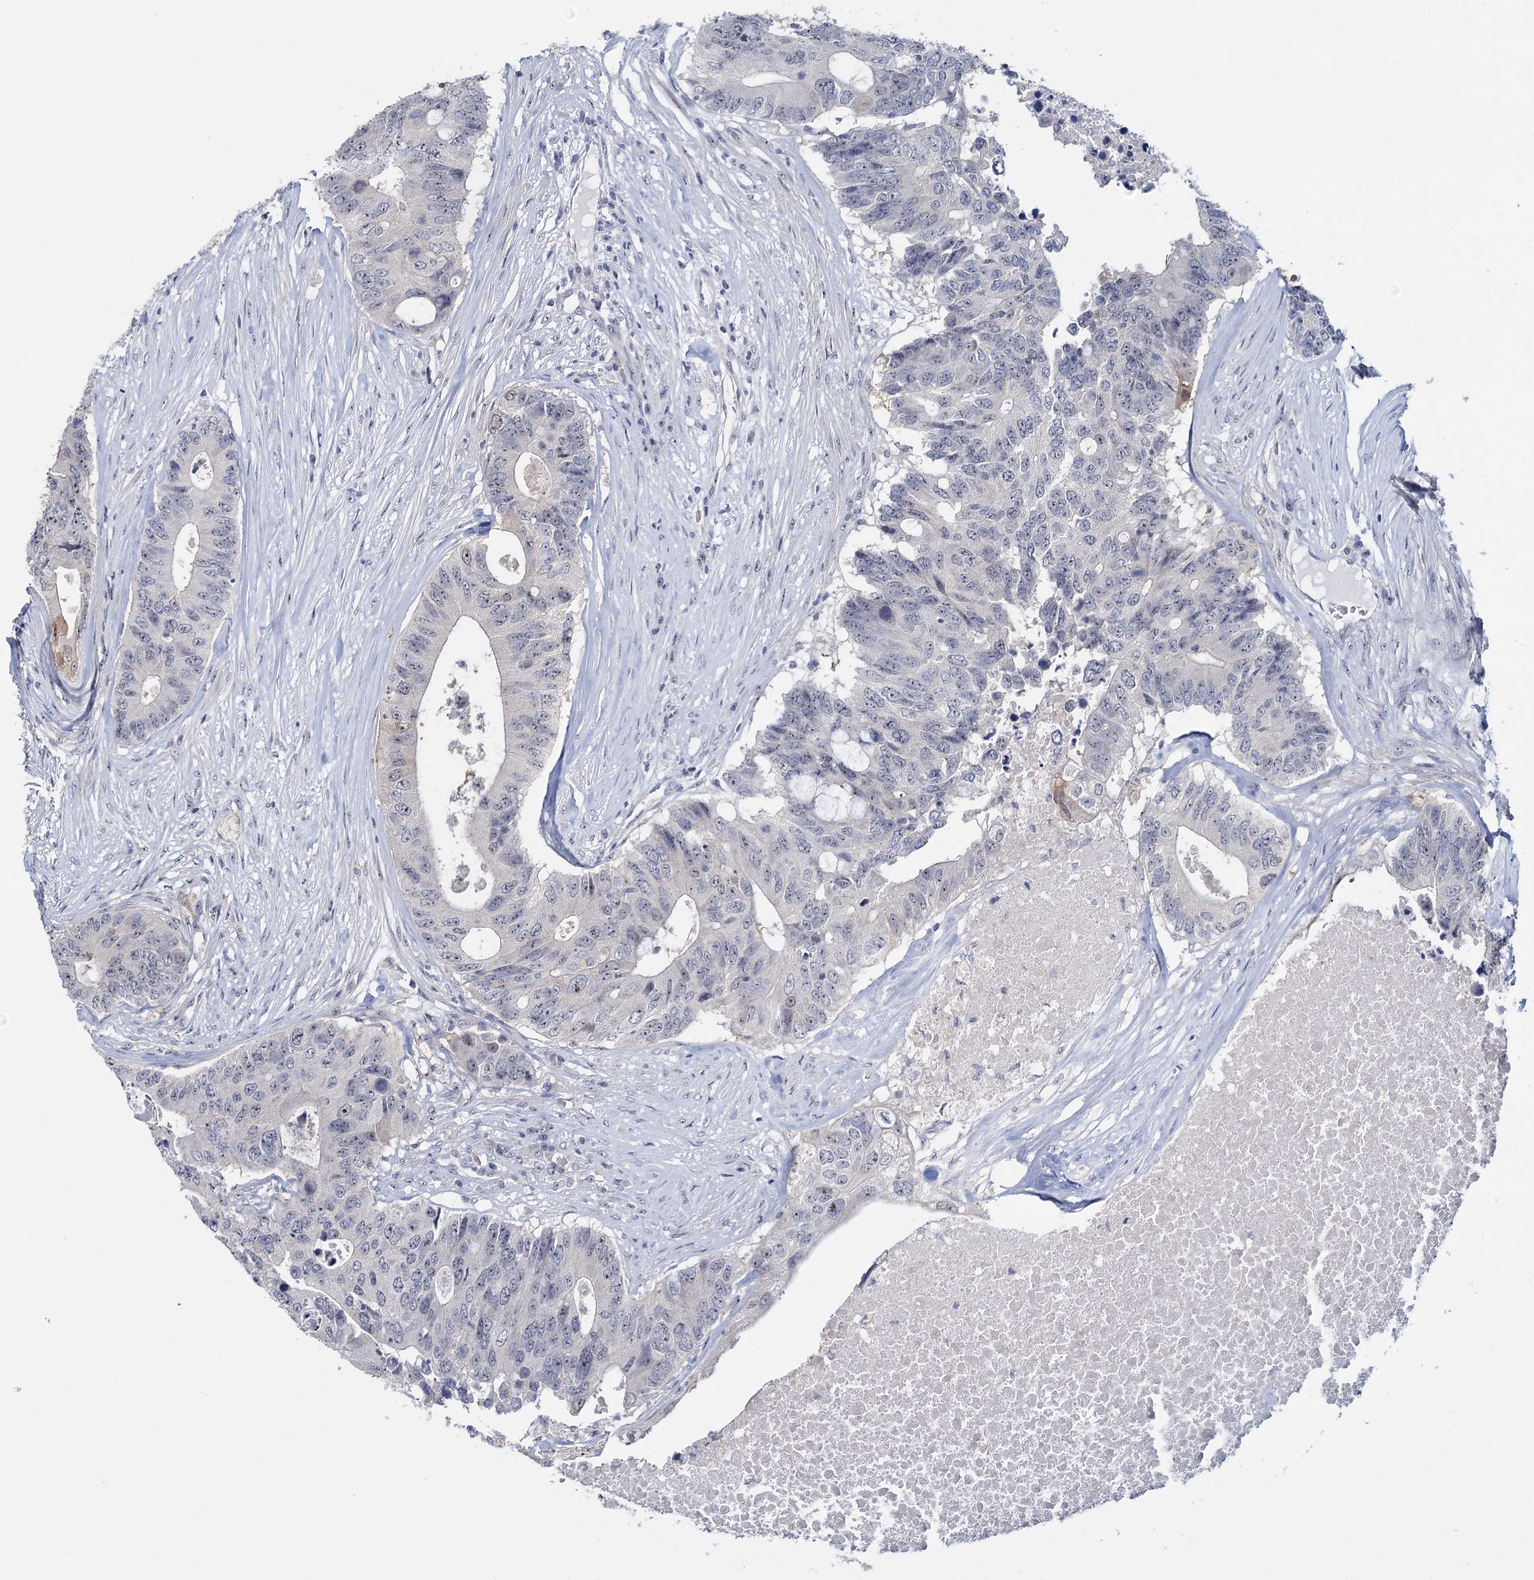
{"staining": {"intensity": "moderate", "quantity": "<25%", "location": "cytoplasmic/membranous,nuclear"}, "tissue": "colorectal cancer", "cell_type": "Tumor cells", "image_type": "cancer", "snomed": [{"axis": "morphology", "description": "Adenocarcinoma, NOS"}, {"axis": "topography", "description": "Colon"}], "caption": "A brown stain labels moderate cytoplasmic/membranous and nuclear staining of a protein in human colorectal cancer (adenocarcinoma) tumor cells.", "gene": "SFN", "patient": {"sex": "male", "age": 71}}